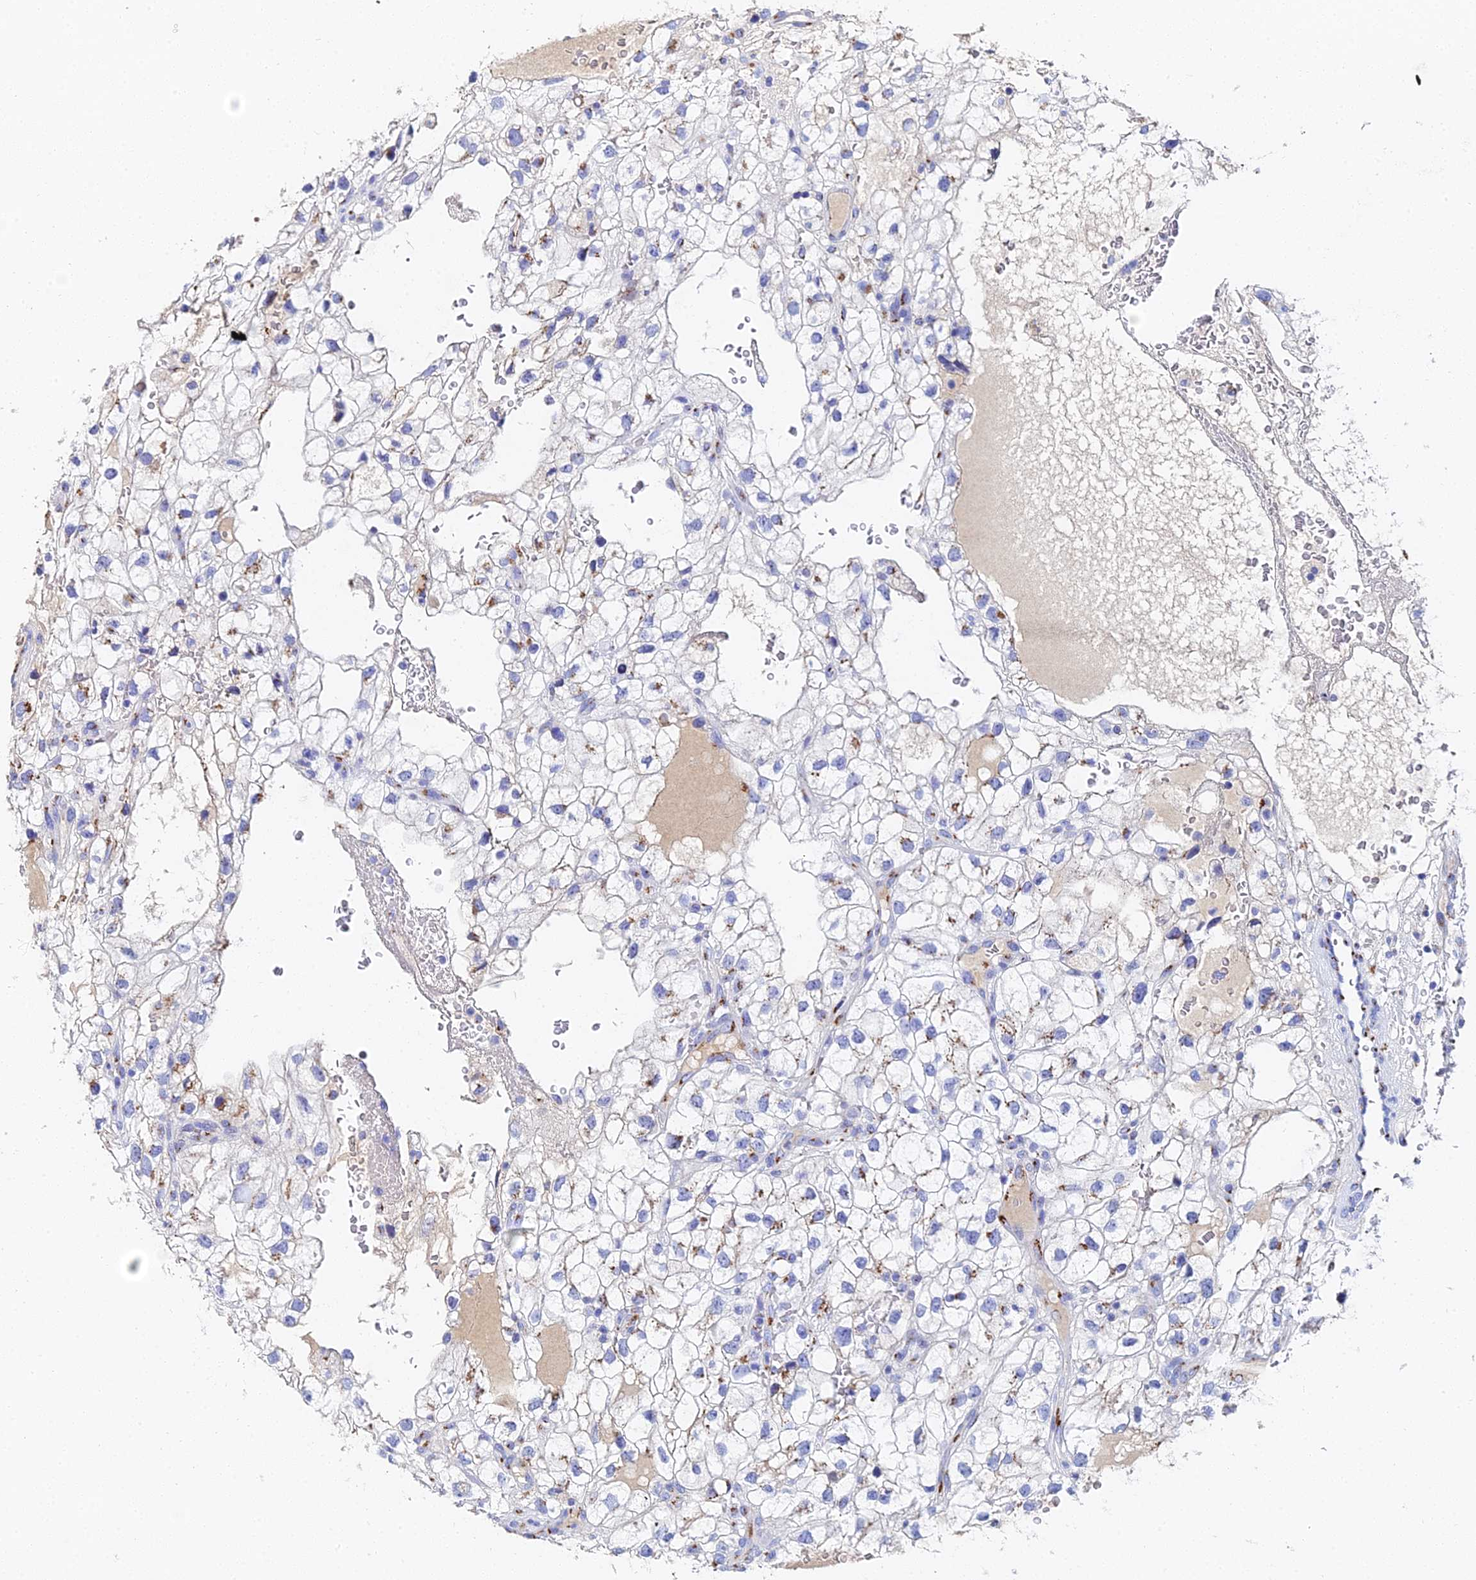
{"staining": {"intensity": "weak", "quantity": "<25%", "location": "cytoplasmic/membranous"}, "tissue": "renal cancer", "cell_type": "Tumor cells", "image_type": "cancer", "snomed": [{"axis": "morphology", "description": "Adenocarcinoma, NOS"}, {"axis": "topography", "description": "Kidney"}], "caption": "Micrograph shows no protein expression in tumor cells of adenocarcinoma (renal) tissue.", "gene": "ENSG00000268674", "patient": {"sex": "male", "age": 59}}